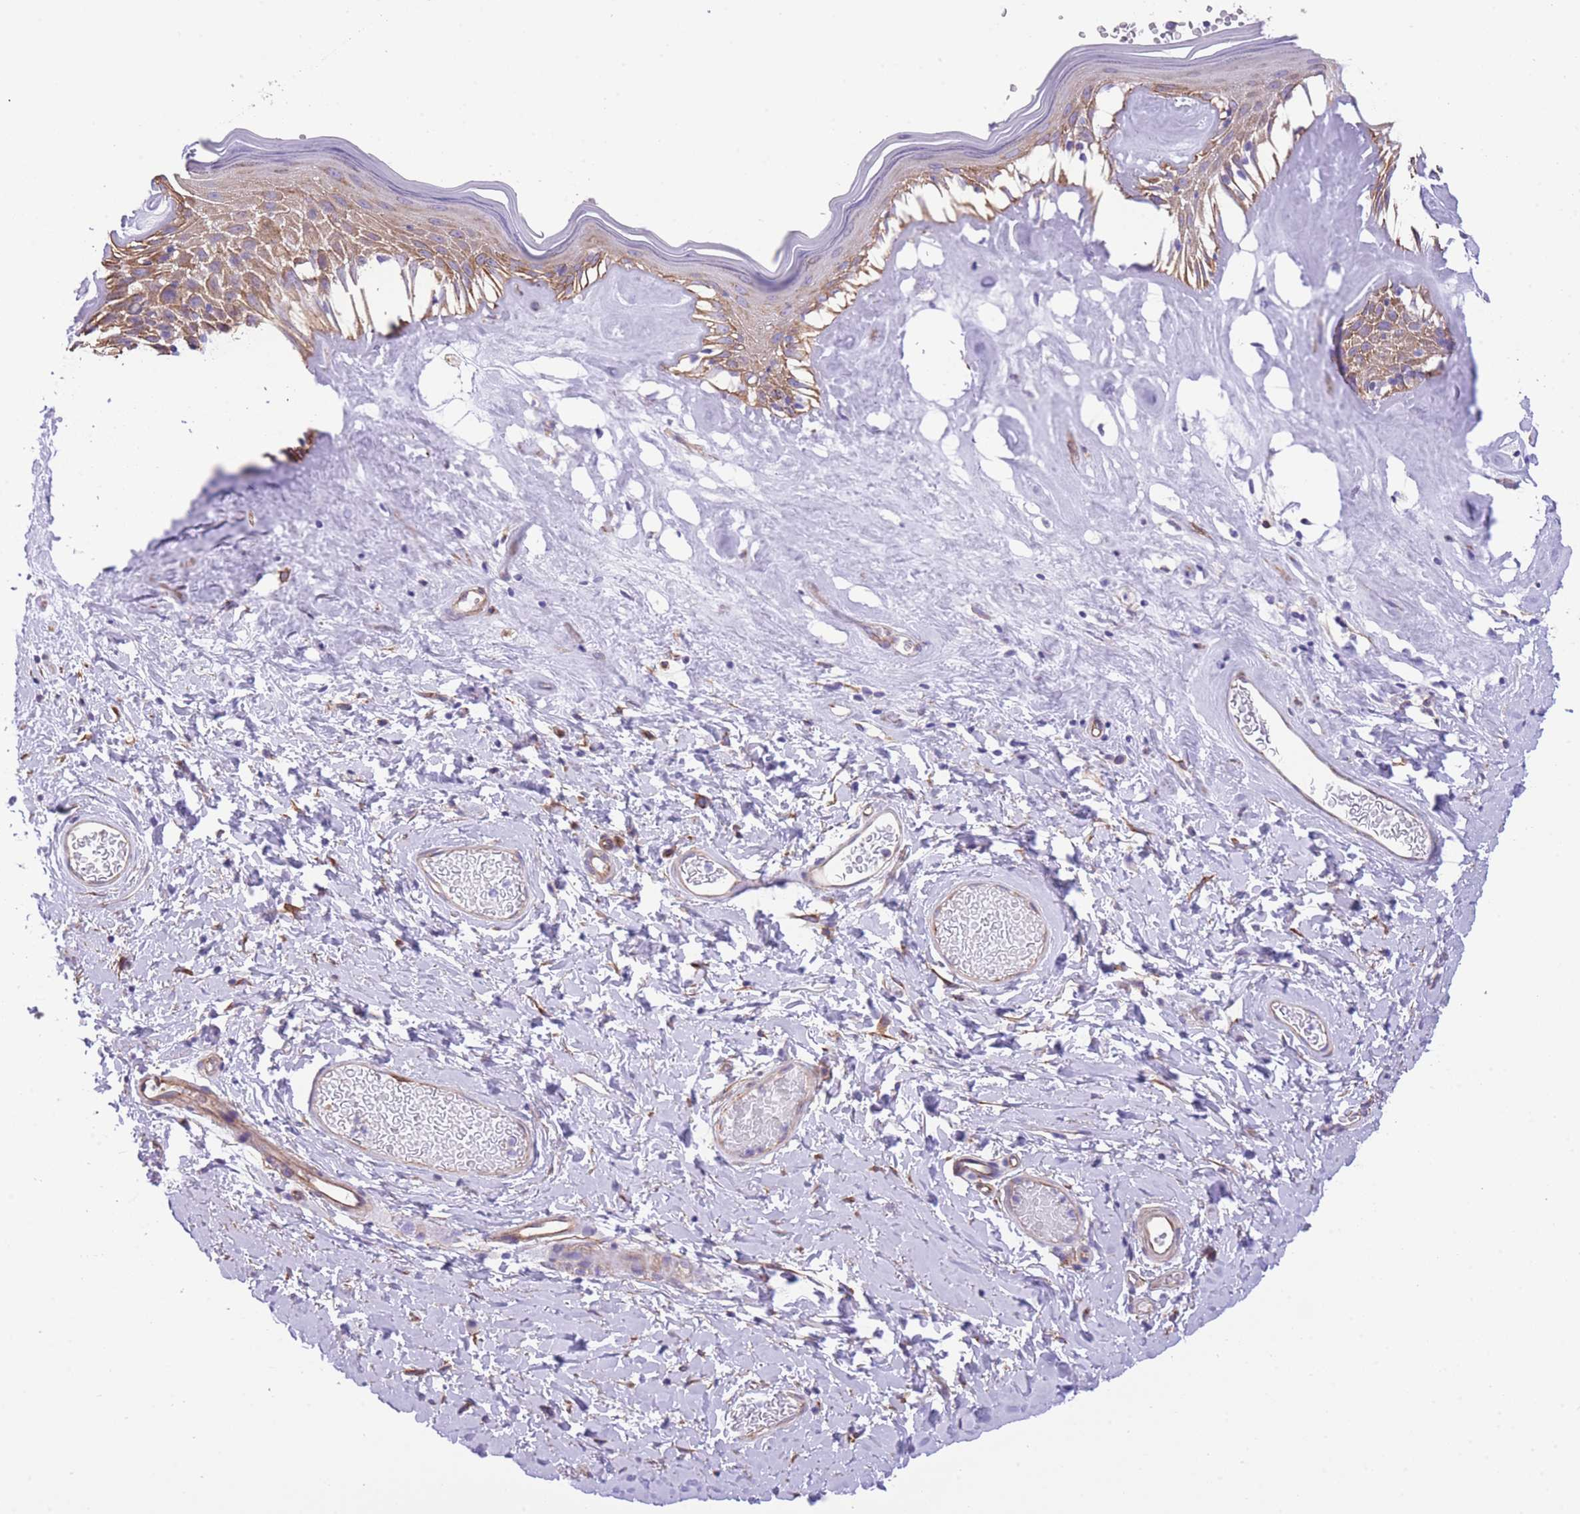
{"staining": {"intensity": "moderate", "quantity": ">75%", "location": "cytoplasmic/membranous"}, "tissue": "skin", "cell_type": "Epidermal cells", "image_type": "normal", "snomed": [{"axis": "morphology", "description": "Normal tissue, NOS"}, {"axis": "morphology", "description": "Inflammation, NOS"}, {"axis": "topography", "description": "Vulva"}], "caption": "Immunohistochemical staining of normal skin displays moderate cytoplasmic/membranous protein expression in approximately >75% of epidermal cells. (DAB (3,3'-diaminobenzidine) IHC with brightfield microscopy, high magnification).", "gene": "RHOU", "patient": {"sex": "female", "age": 86}}